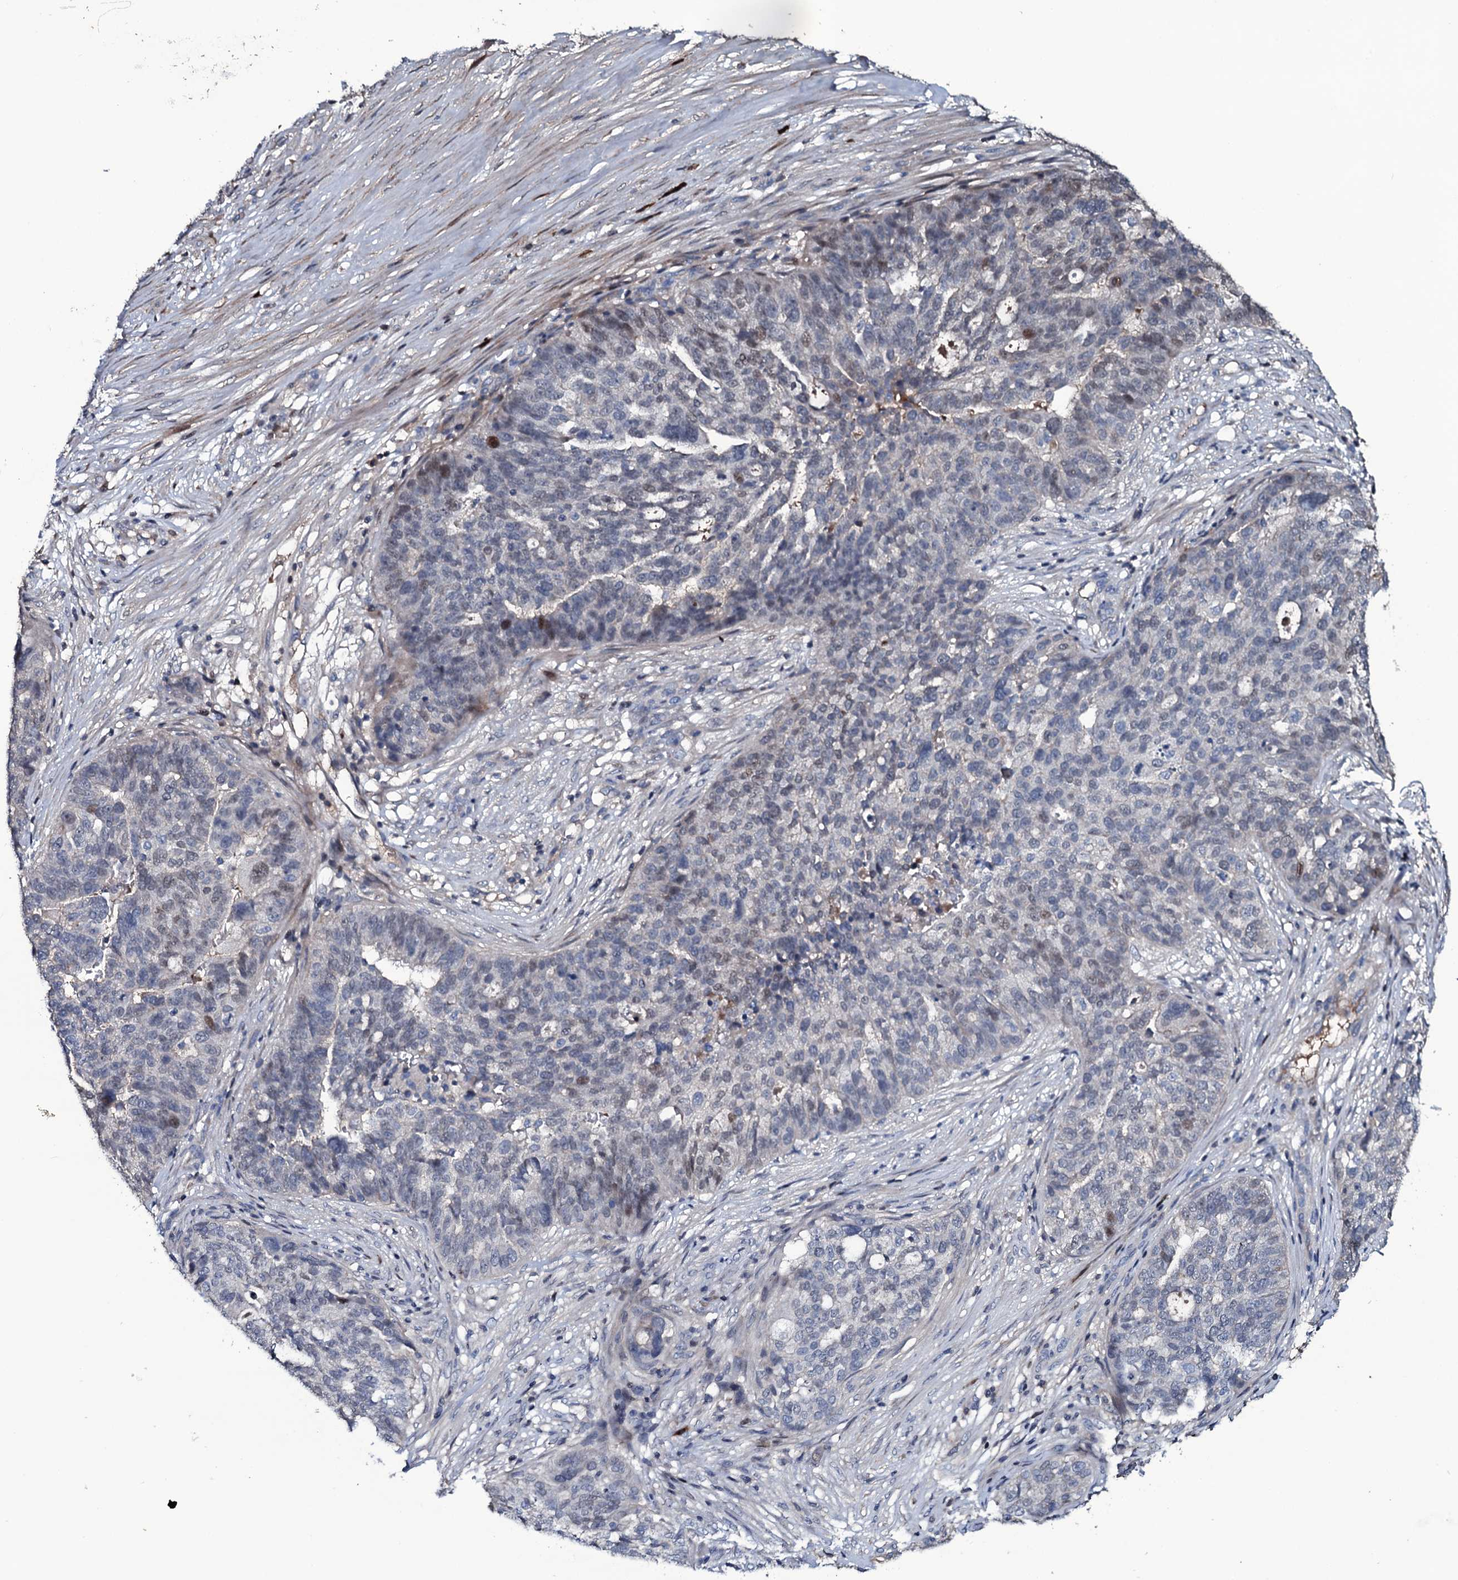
{"staining": {"intensity": "weak", "quantity": "<25%", "location": "nuclear"}, "tissue": "ovarian cancer", "cell_type": "Tumor cells", "image_type": "cancer", "snomed": [{"axis": "morphology", "description": "Cystadenocarcinoma, serous, NOS"}, {"axis": "topography", "description": "Ovary"}], "caption": "Ovarian serous cystadenocarcinoma was stained to show a protein in brown. There is no significant expression in tumor cells.", "gene": "LYG2", "patient": {"sex": "female", "age": 59}}